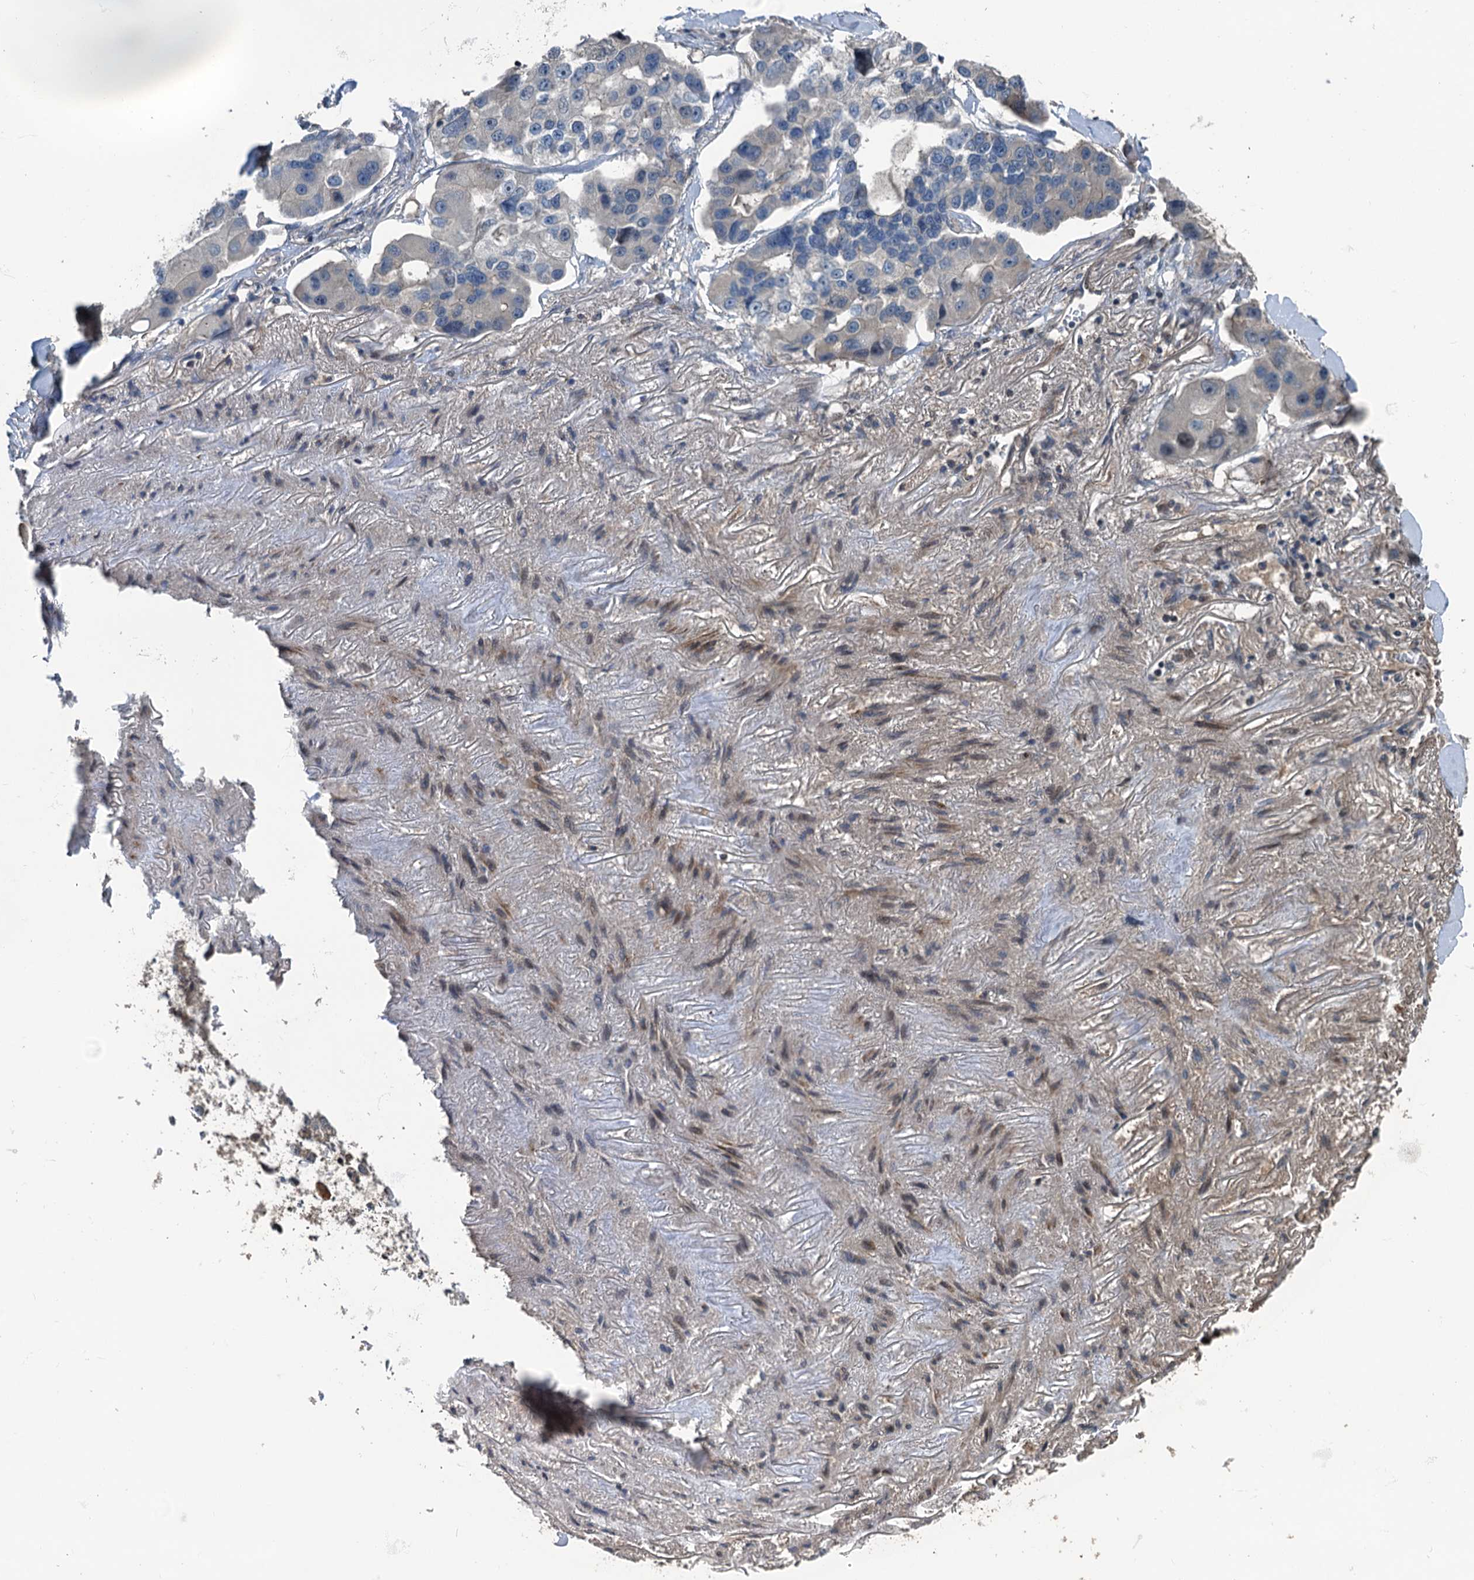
{"staining": {"intensity": "weak", "quantity": "<25%", "location": "cytoplasmic/membranous"}, "tissue": "lung cancer", "cell_type": "Tumor cells", "image_type": "cancer", "snomed": [{"axis": "morphology", "description": "Adenocarcinoma, NOS"}, {"axis": "topography", "description": "Lung"}], "caption": "Lung adenocarcinoma was stained to show a protein in brown. There is no significant staining in tumor cells. The staining is performed using DAB brown chromogen with nuclei counter-stained in using hematoxylin.", "gene": "TEDC1", "patient": {"sex": "female", "age": 54}}